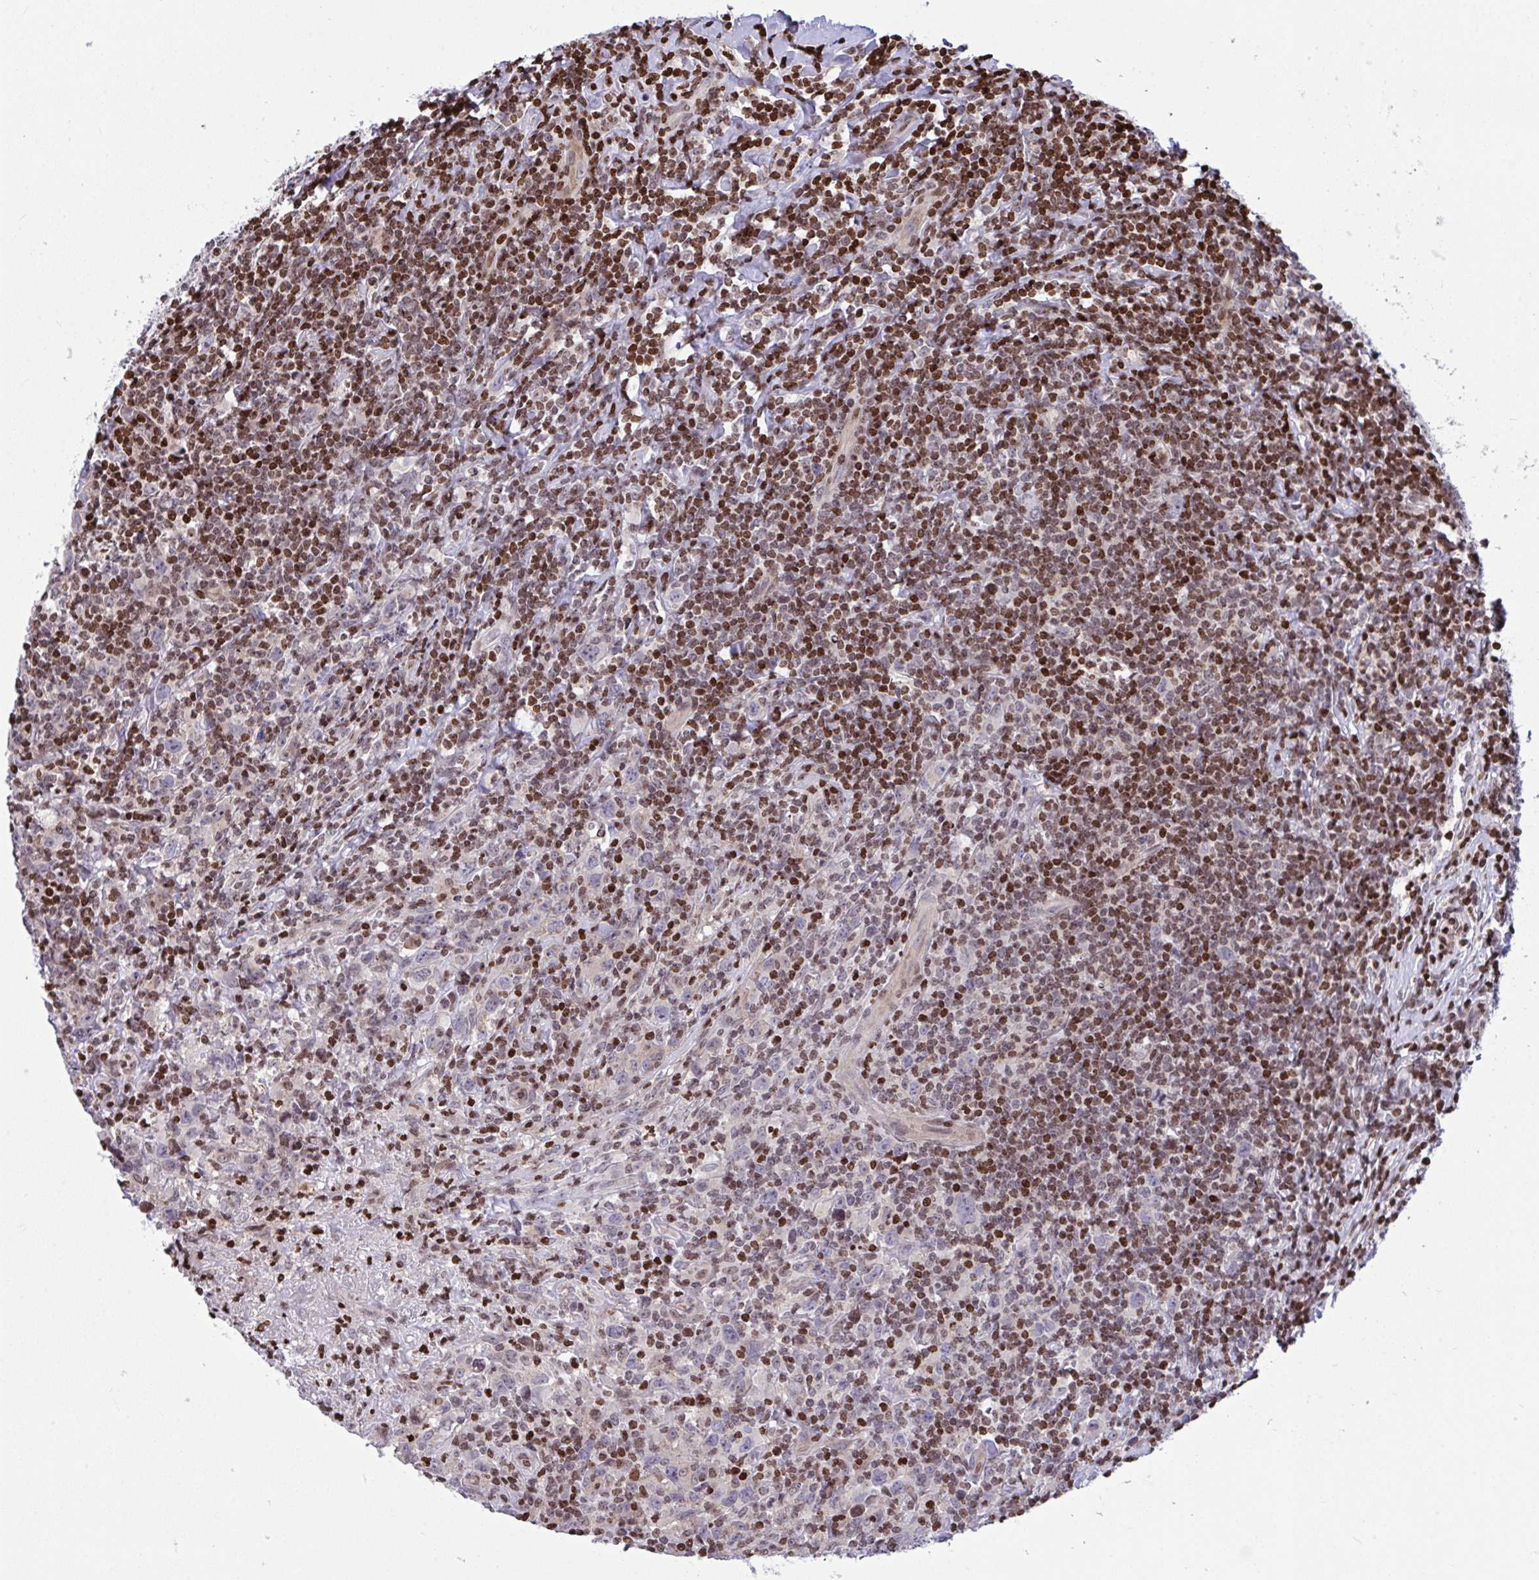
{"staining": {"intensity": "negative", "quantity": "none", "location": "none"}, "tissue": "lymphoma", "cell_type": "Tumor cells", "image_type": "cancer", "snomed": [{"axis": "morphology", "description": "Hodgkin's disease, NOS"}, {"axis": "topography", "description": "Lymph node"}], "caption": "High magnification brightfield microscopy of Hodgkin's disease stained with DAB (3,3'-diaminobenzidine) (brown) and counterstained with hematoxylin (blue): tumor cells show no significant positivity.", "gene": "RAPGEF5", "patient": {"sex": "female", "age": 18}}